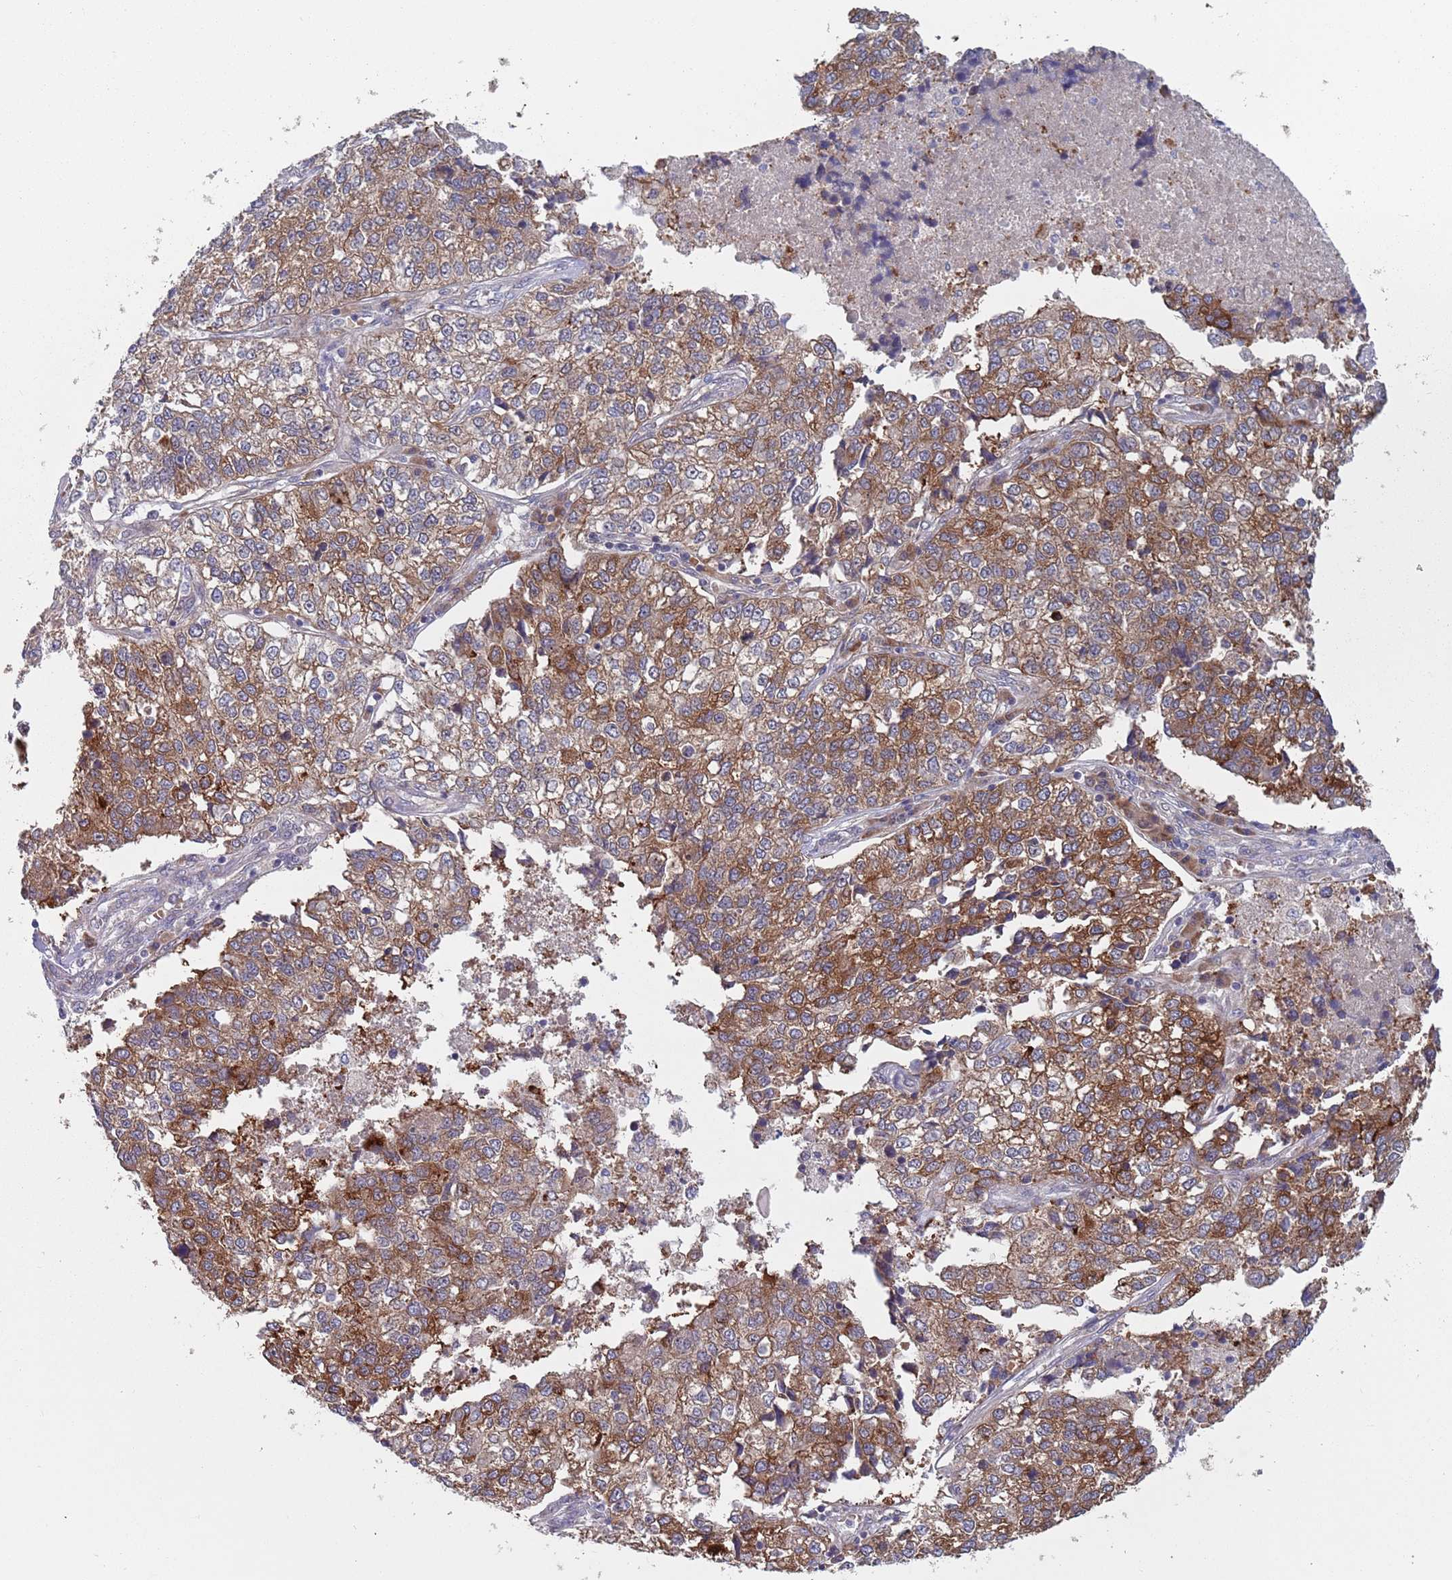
{"staining": {"intensity": "moderate", "quantity": ">75%", "location": "cytoplasmic/membranous"}, "tissue": "lung cancer", "cell_type": "Tumor cells", "image_type": "cancer", "snomed": [{"axis": "morphology", "description": "Adenocarcinoma, NOS"}, {"axis": "topography", "description": "Lung"}], "caption": "The immunohistochemical stain shows moderate cytoplasmic/membranous expression in tumor cells of adenocarcinoma (lung) tissue.", "gene": "ZNF140", "patient": {"sex": "male", "age": 49}}